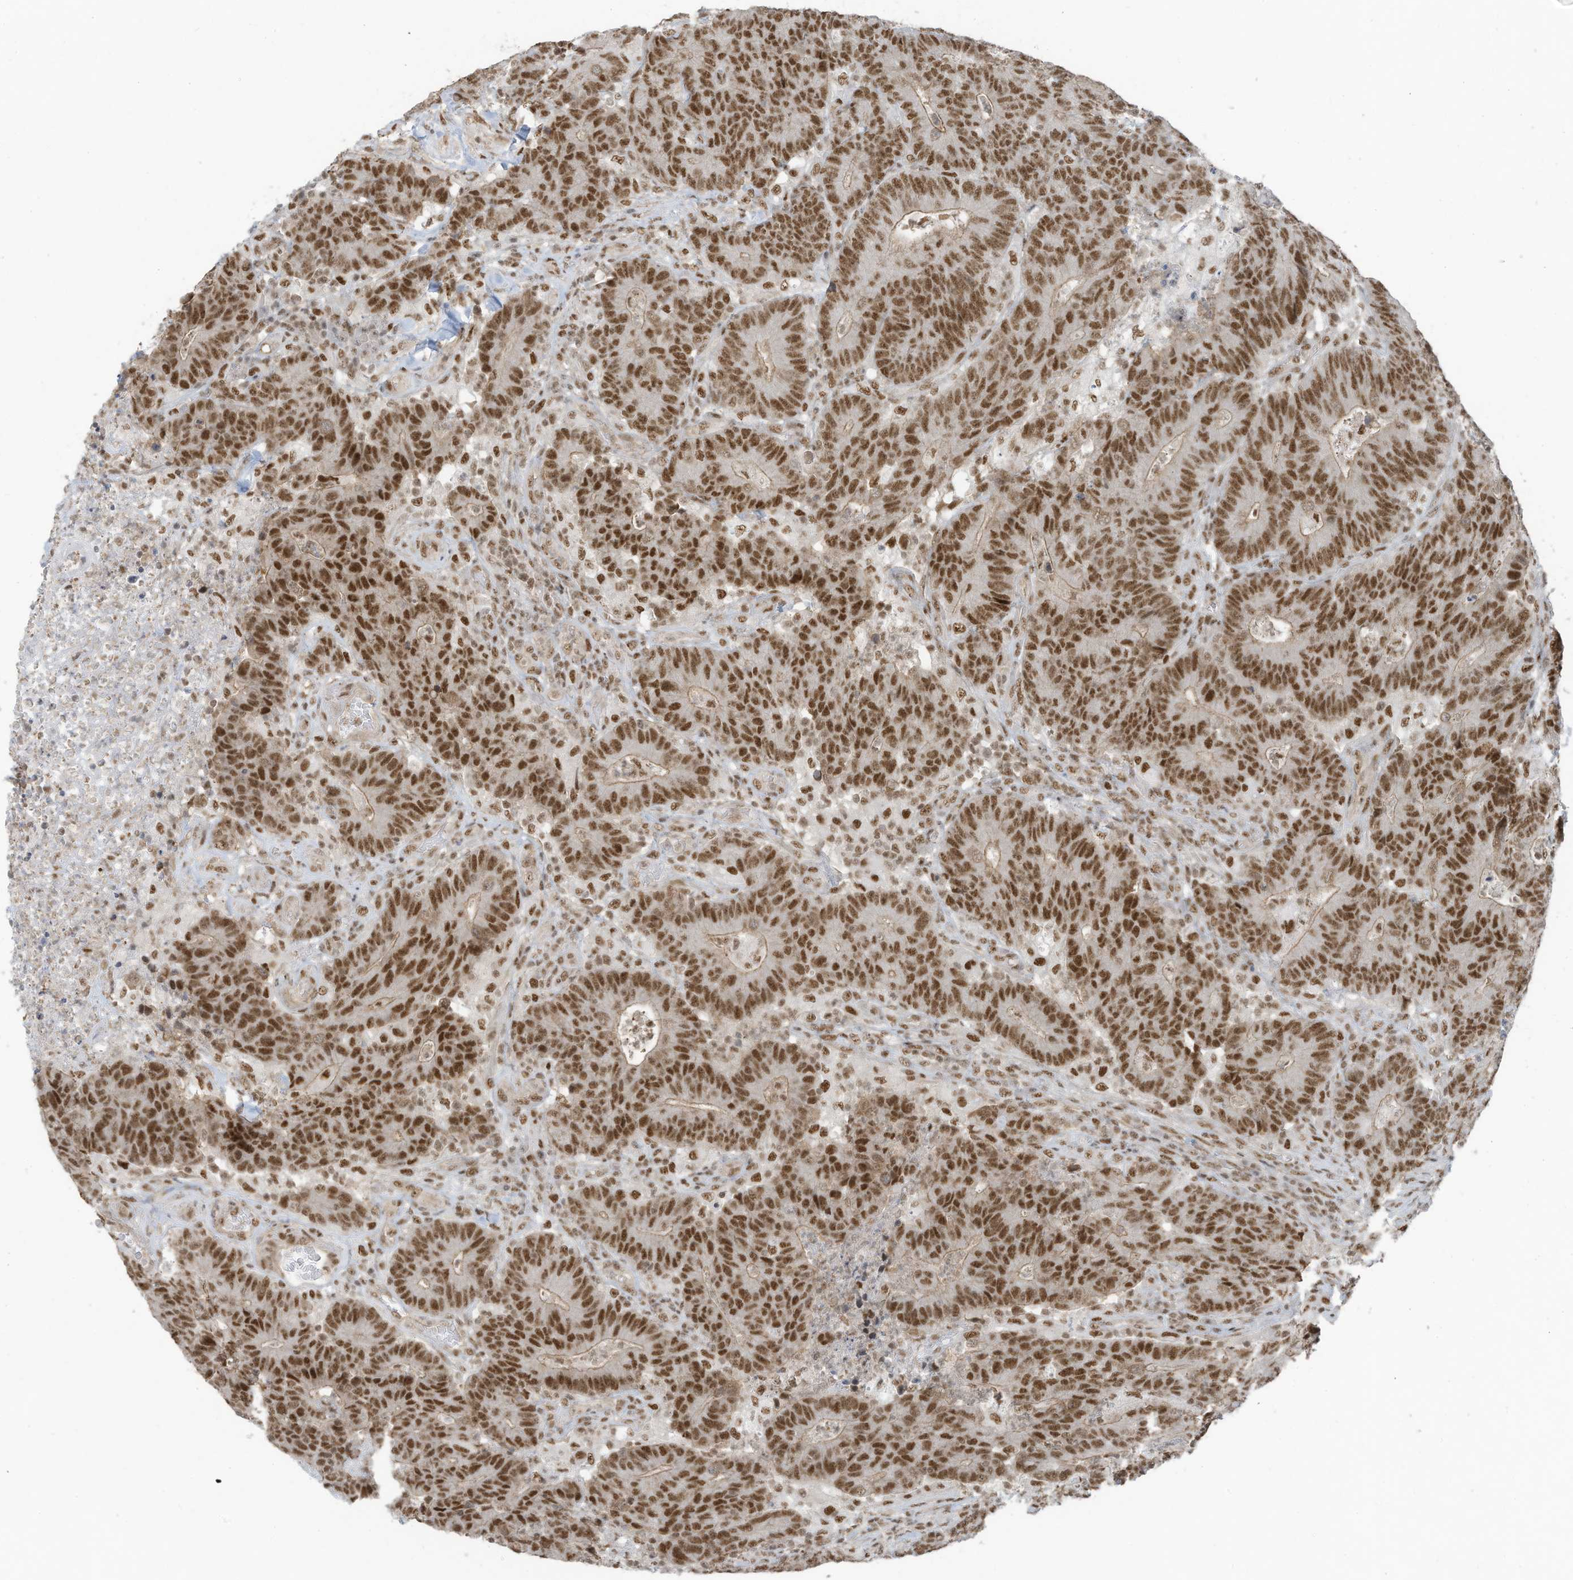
{"staining": {"intensity": "strong", "quantity": ">75%", "location": "nuclear"}, "tissue": "colorectal cancer", "cell_type": "Tumor cells", "image_type": "cancer", "snomed": [{"axis": "morphology", "description": "Normal tissue, NOS"}, {"axis": "morphology", "description": "Adenocarcinoma, NOS"}, {"axis": "topography", "description": "Colon"}], "caption": "Immunohistochemical staining of colorectal cancer exhibits high levels of strong nuclear protein expression in about >75% of tumor cells. (DAB = brown stain, brightfield microscopy at high magnification).", "gene": "DBR1", "patient": {"sex": "female", "age": 75}}